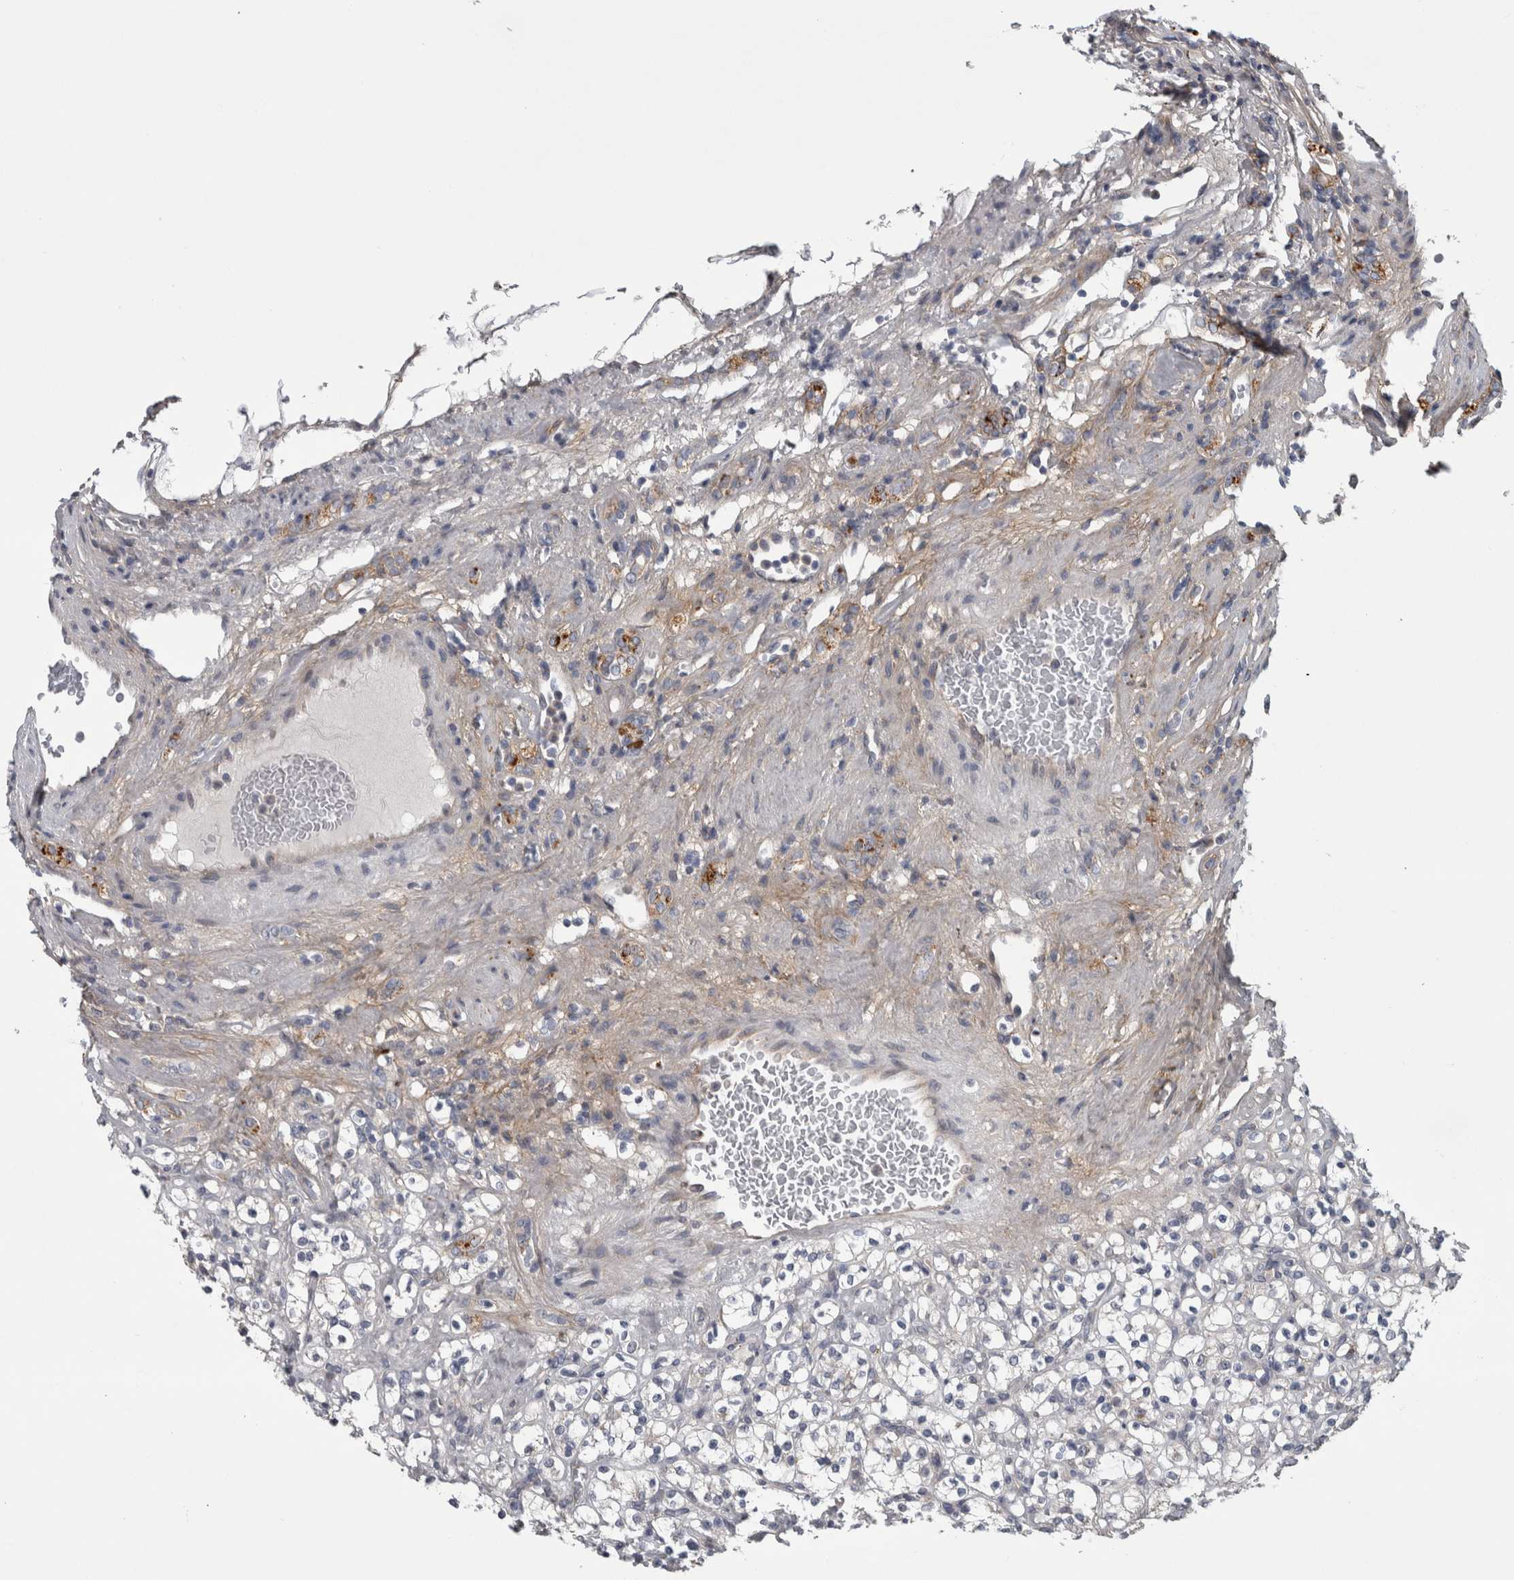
{"staining": {"intensity": "negative", "quantity": "none", "location": "none"}, "tissue": "renal cancer", "cell_type": "Tumor cells", "image_type": "cancer", "snomed": [{"axis": "morphology", "description": "Normal tissue, NOS"}, {"axis": "morphology", "description": "Adenocarcinoma, NOS"}, {"axis": "topography", "description": "Kidney"}], "caption": "A high-resolution histopathology image shows immunohistochemistry (IHC) staining of renal cancer (adenocarcinoma), which displays no significant positivity in tumor cells. (DAB IHC, high magnification).", "gene": "ATXN2", "patient": {"sex": "female", "age": 72}}